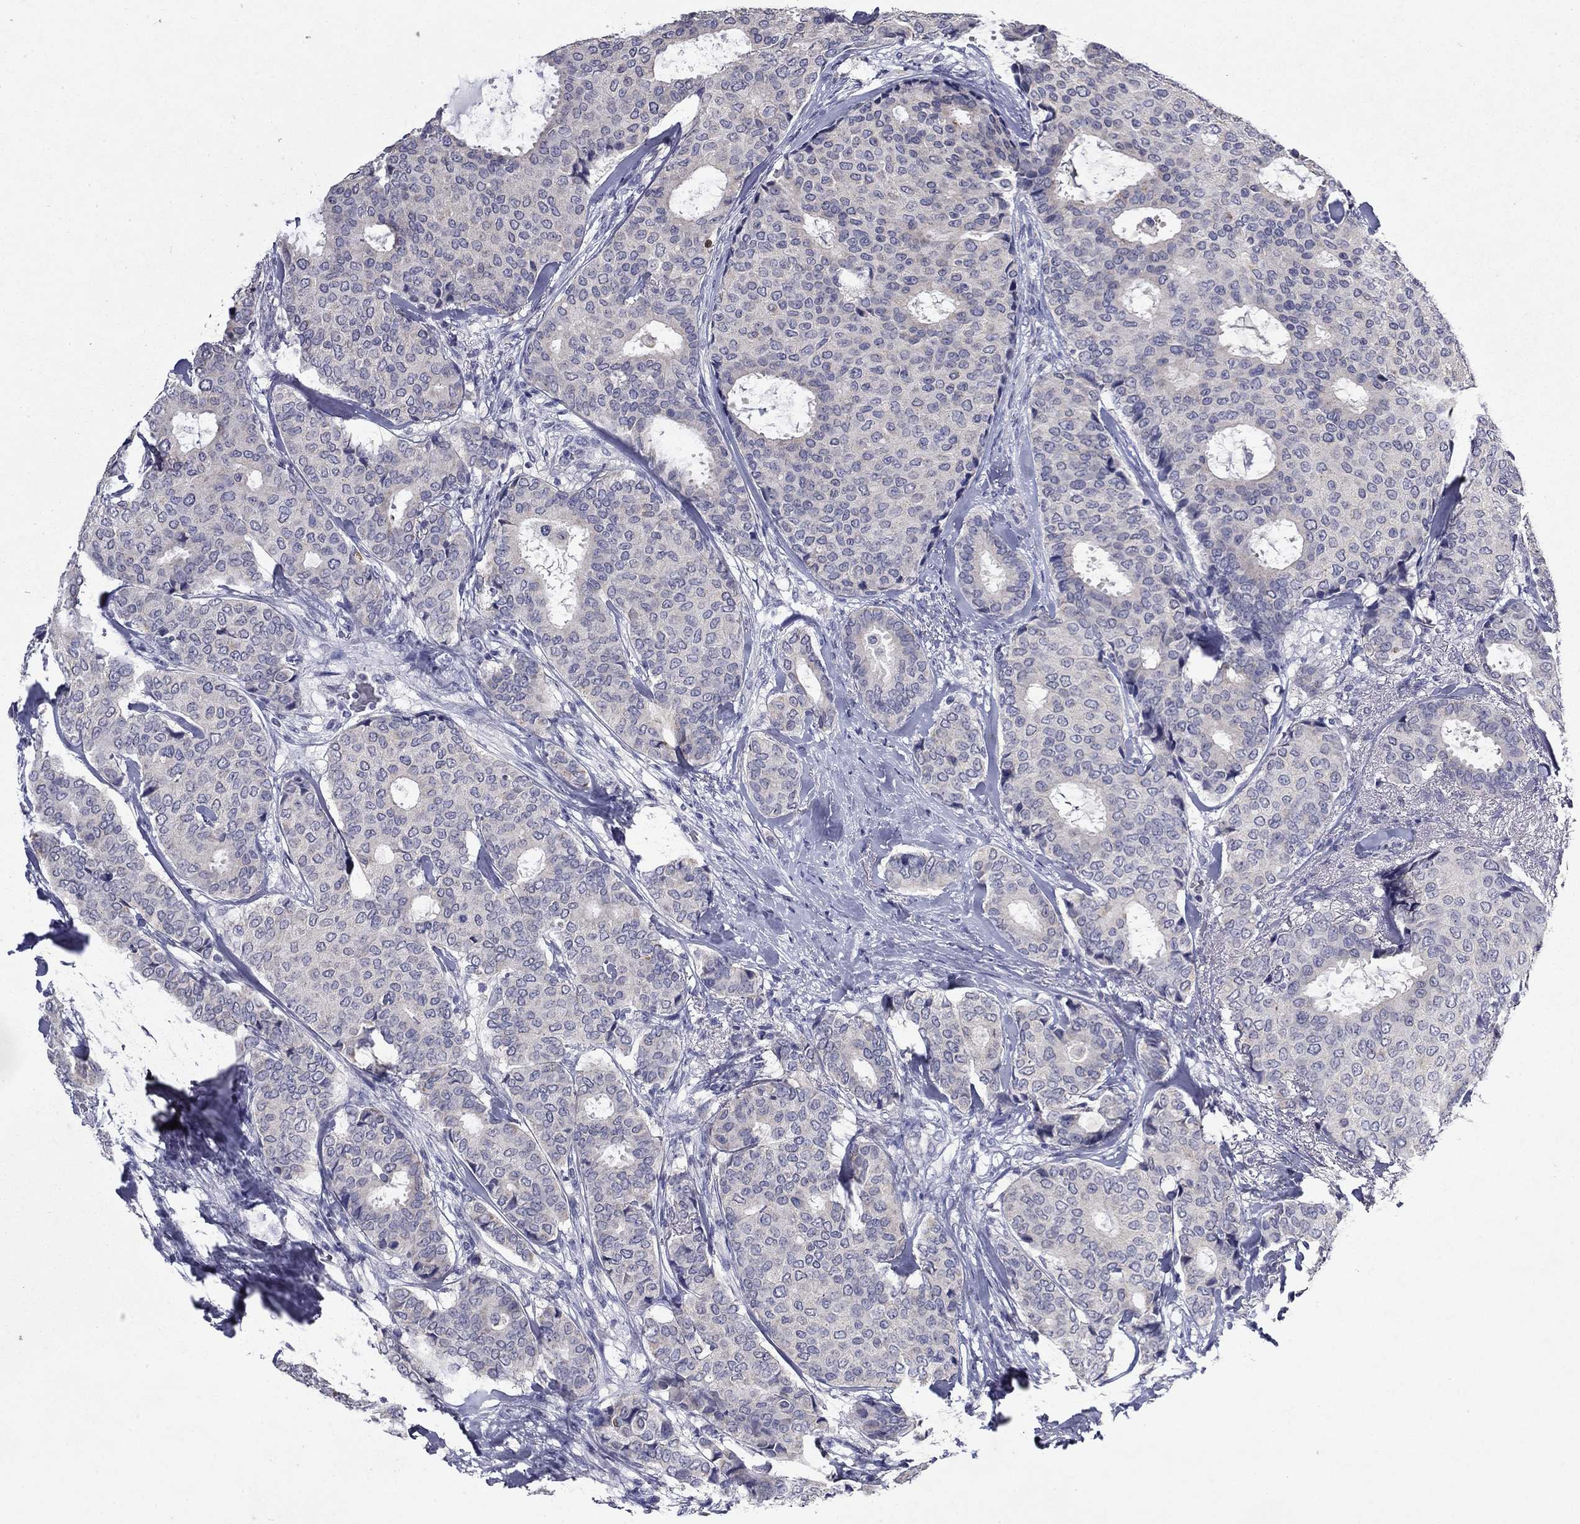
{"staining": {"intensity": "negative", "quantity": "none", "location": "none"}, "tissue": "breast cancer", "cell_type": "Tumor cells", "image_type": "cancer", "snomed": [{"axis": "morphology", "description": "Duct carcinoma"}, {"axis": "topography", "description": "Breast"}], "caption": "A photomicrograph of human infiltrating ductal carcinoma (breast) is negative for staining in tumor cells. (DAB immunohistochemistry visualized using brightfield microscopy, high magnification).", "gene": "IRF5", "patient": {"sex": "female", "age": 75}}